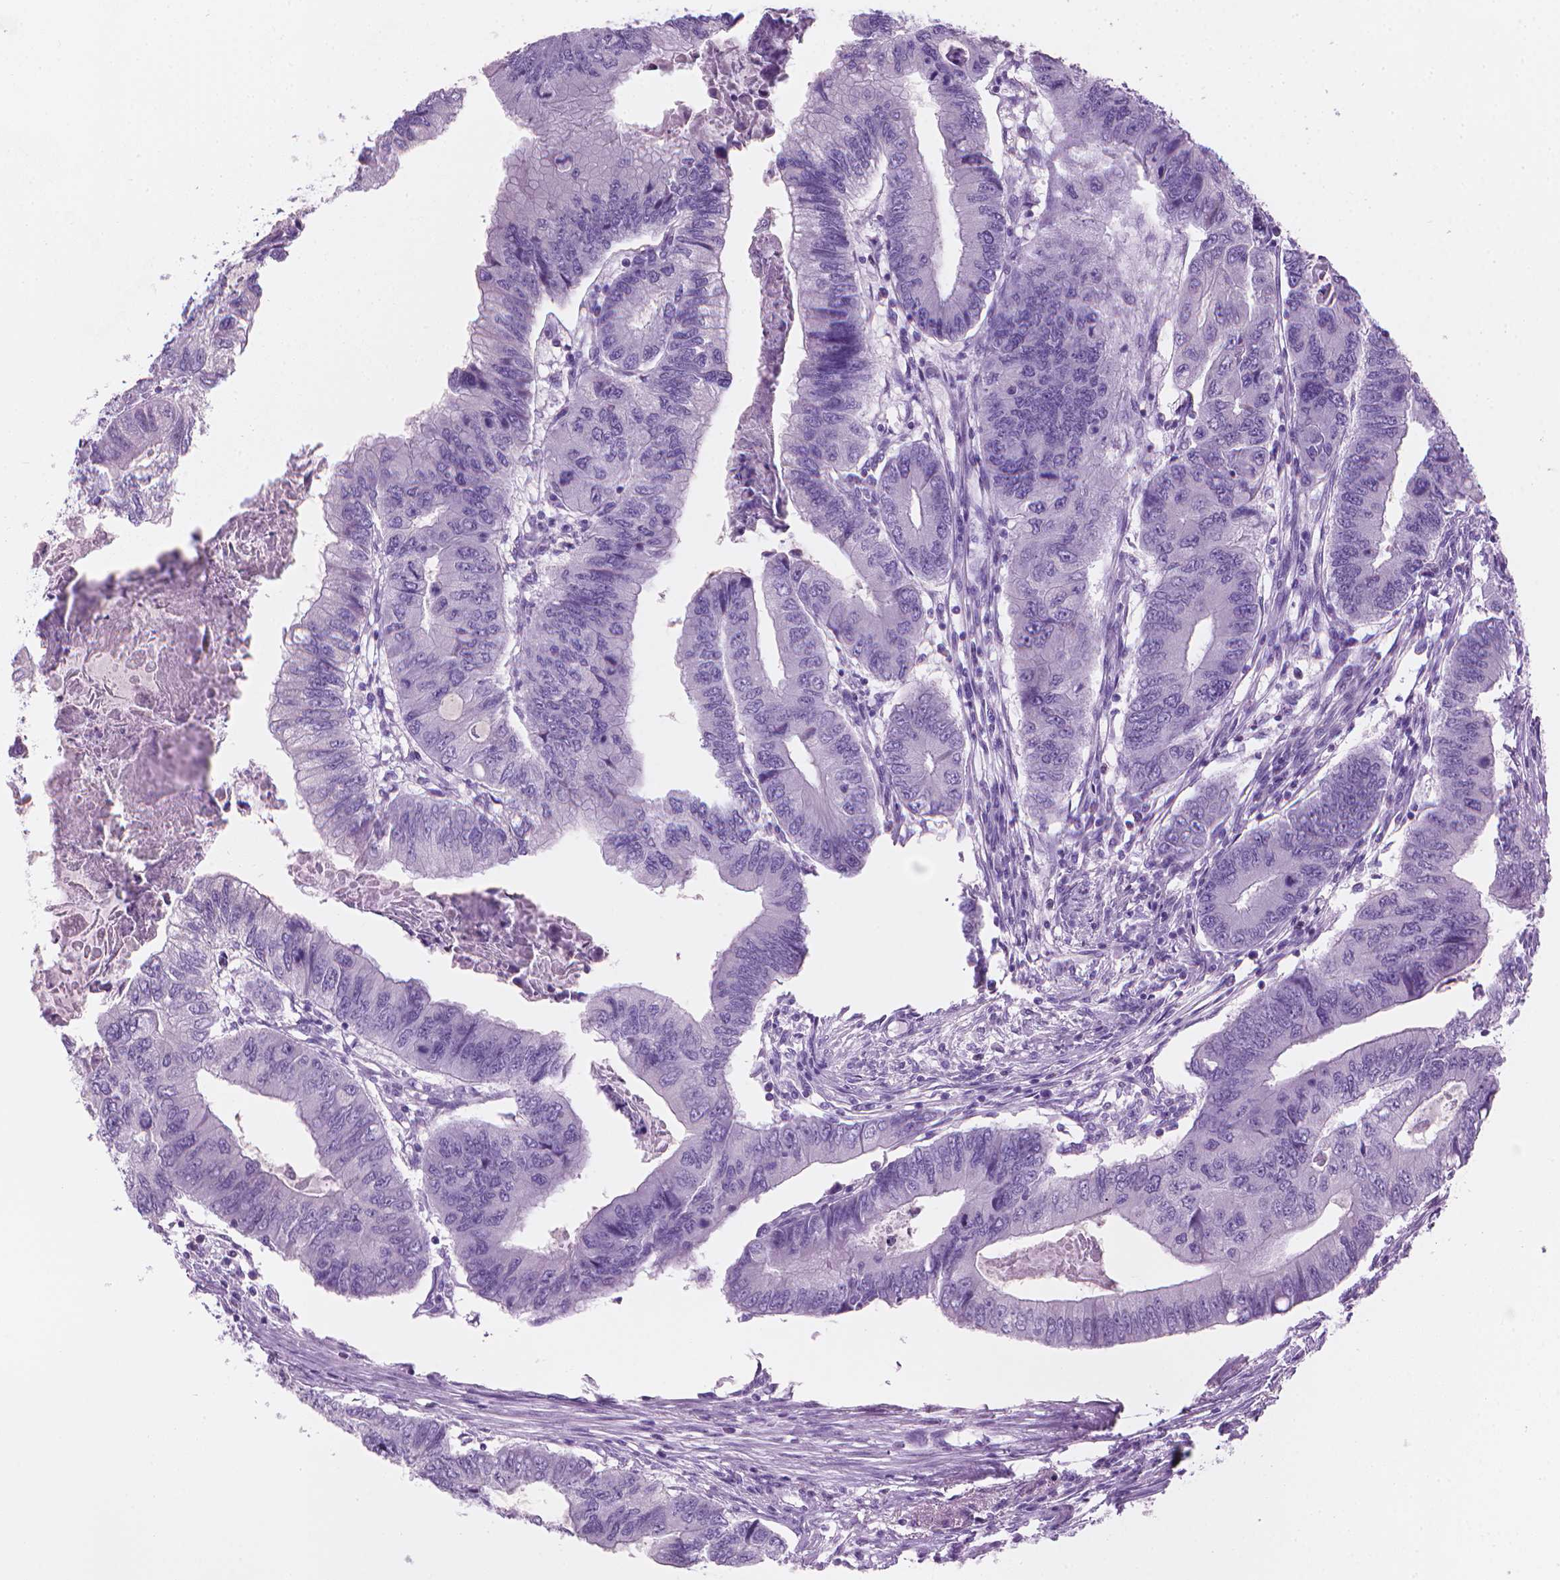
{"staining": {"intensity": "negative", "quantity": "none", "location": "none"}, "tissue": "colorectal cancer", "cell_type": "Tumor cells", "image_type": "cancer", "snomed": [{"axis": "morphology", "description": "Adenocarcinoma, NOS"}, {"axis": "topography", "description": "Colon"}], "caption": "Immunohistochemical staining of colorectal adenocarcinoma reveals no significant staining in tumor cells.", "gene": "TTC29", "patient": {"sex": "male", "age": 53}}